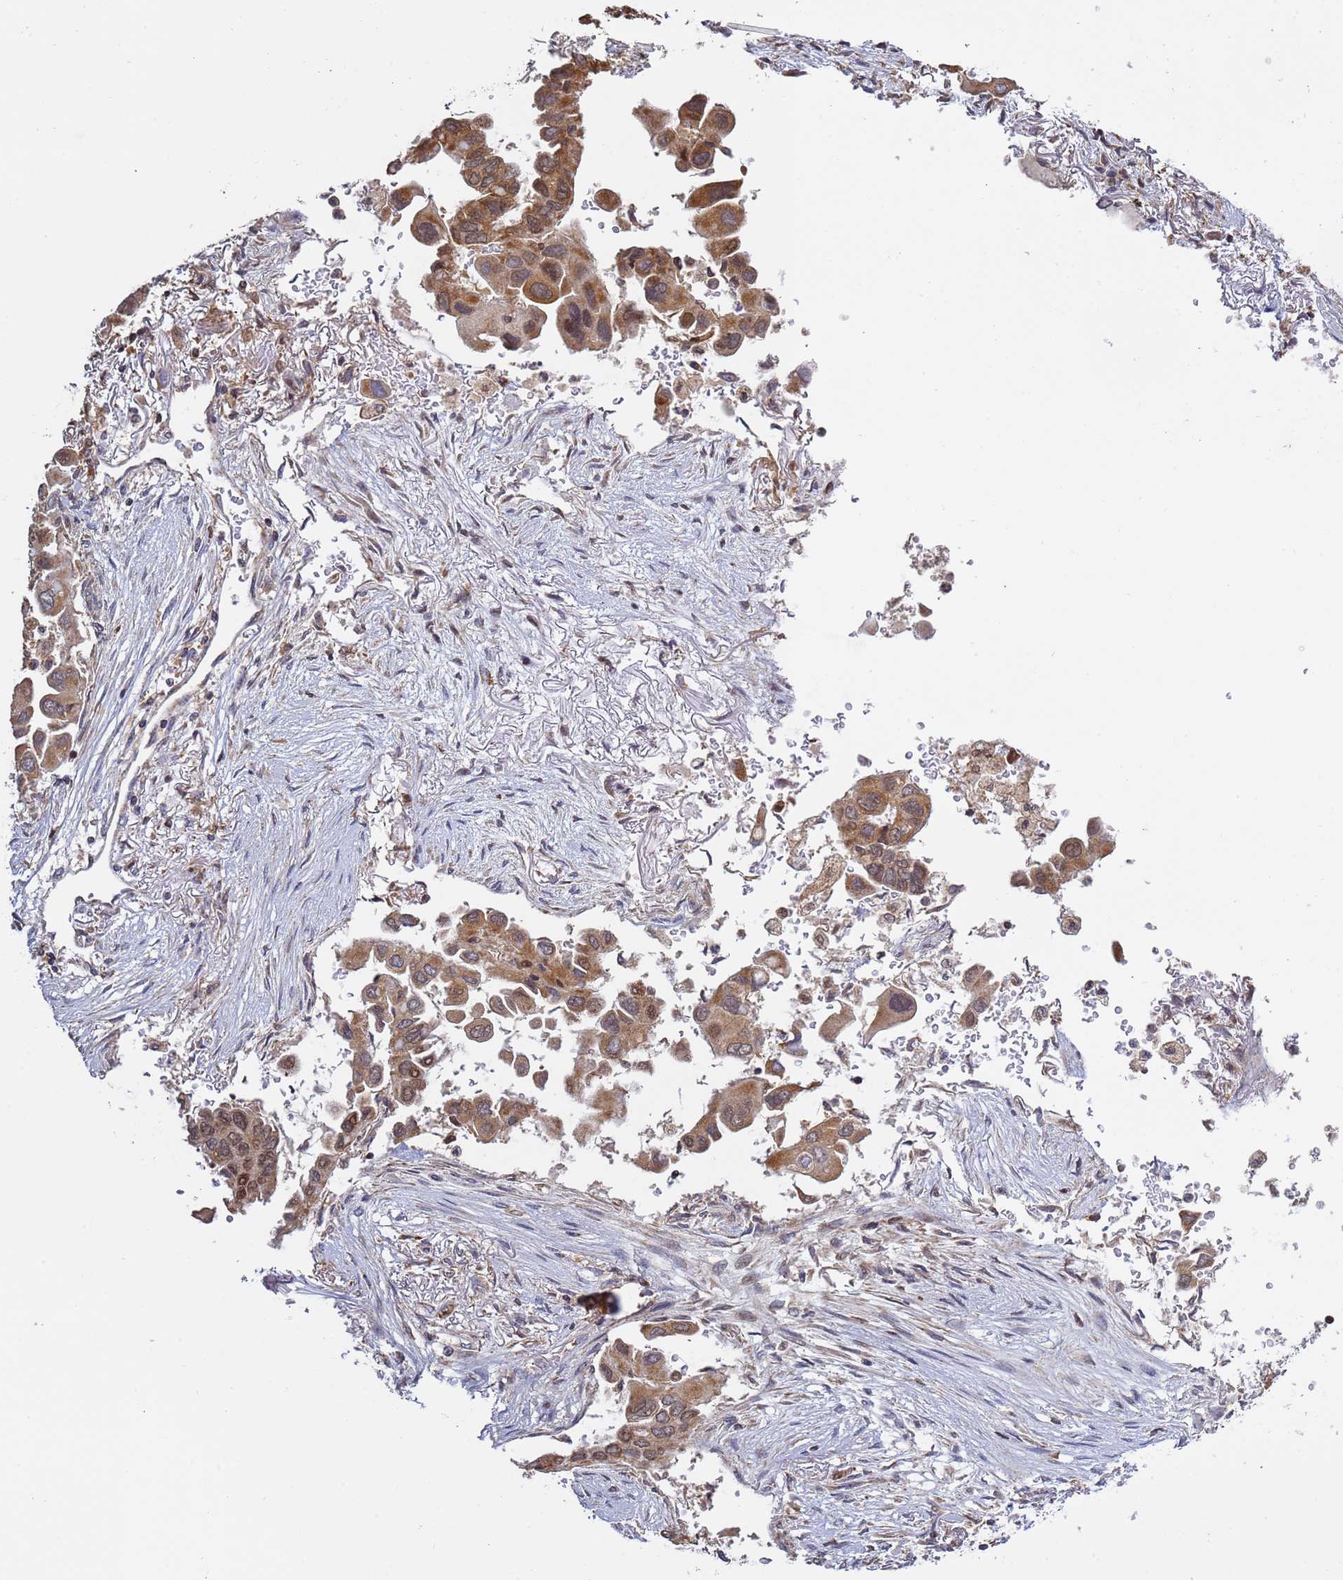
{"staining": {"intensity": "moderate", "quantity": ">75%", "location": "cytoplasmic/membranous"}, "tissue": "lung cancer", "cell_type": "Tumor cells", "image_type": "cancer", "snomed": [{"axis": "morphology", "description": "Adenocarcinoma, NOS"}, {"axis": "topography", "description": "Lung"}], "caption": "Lung cancer stained for a protein (brown) demonstrates moderate cytoplasmic/membranous positive staining in approximately >75% of tumor cells.", "gene": "RCOR2", "patient": {"sex": "female", "age": 76}}